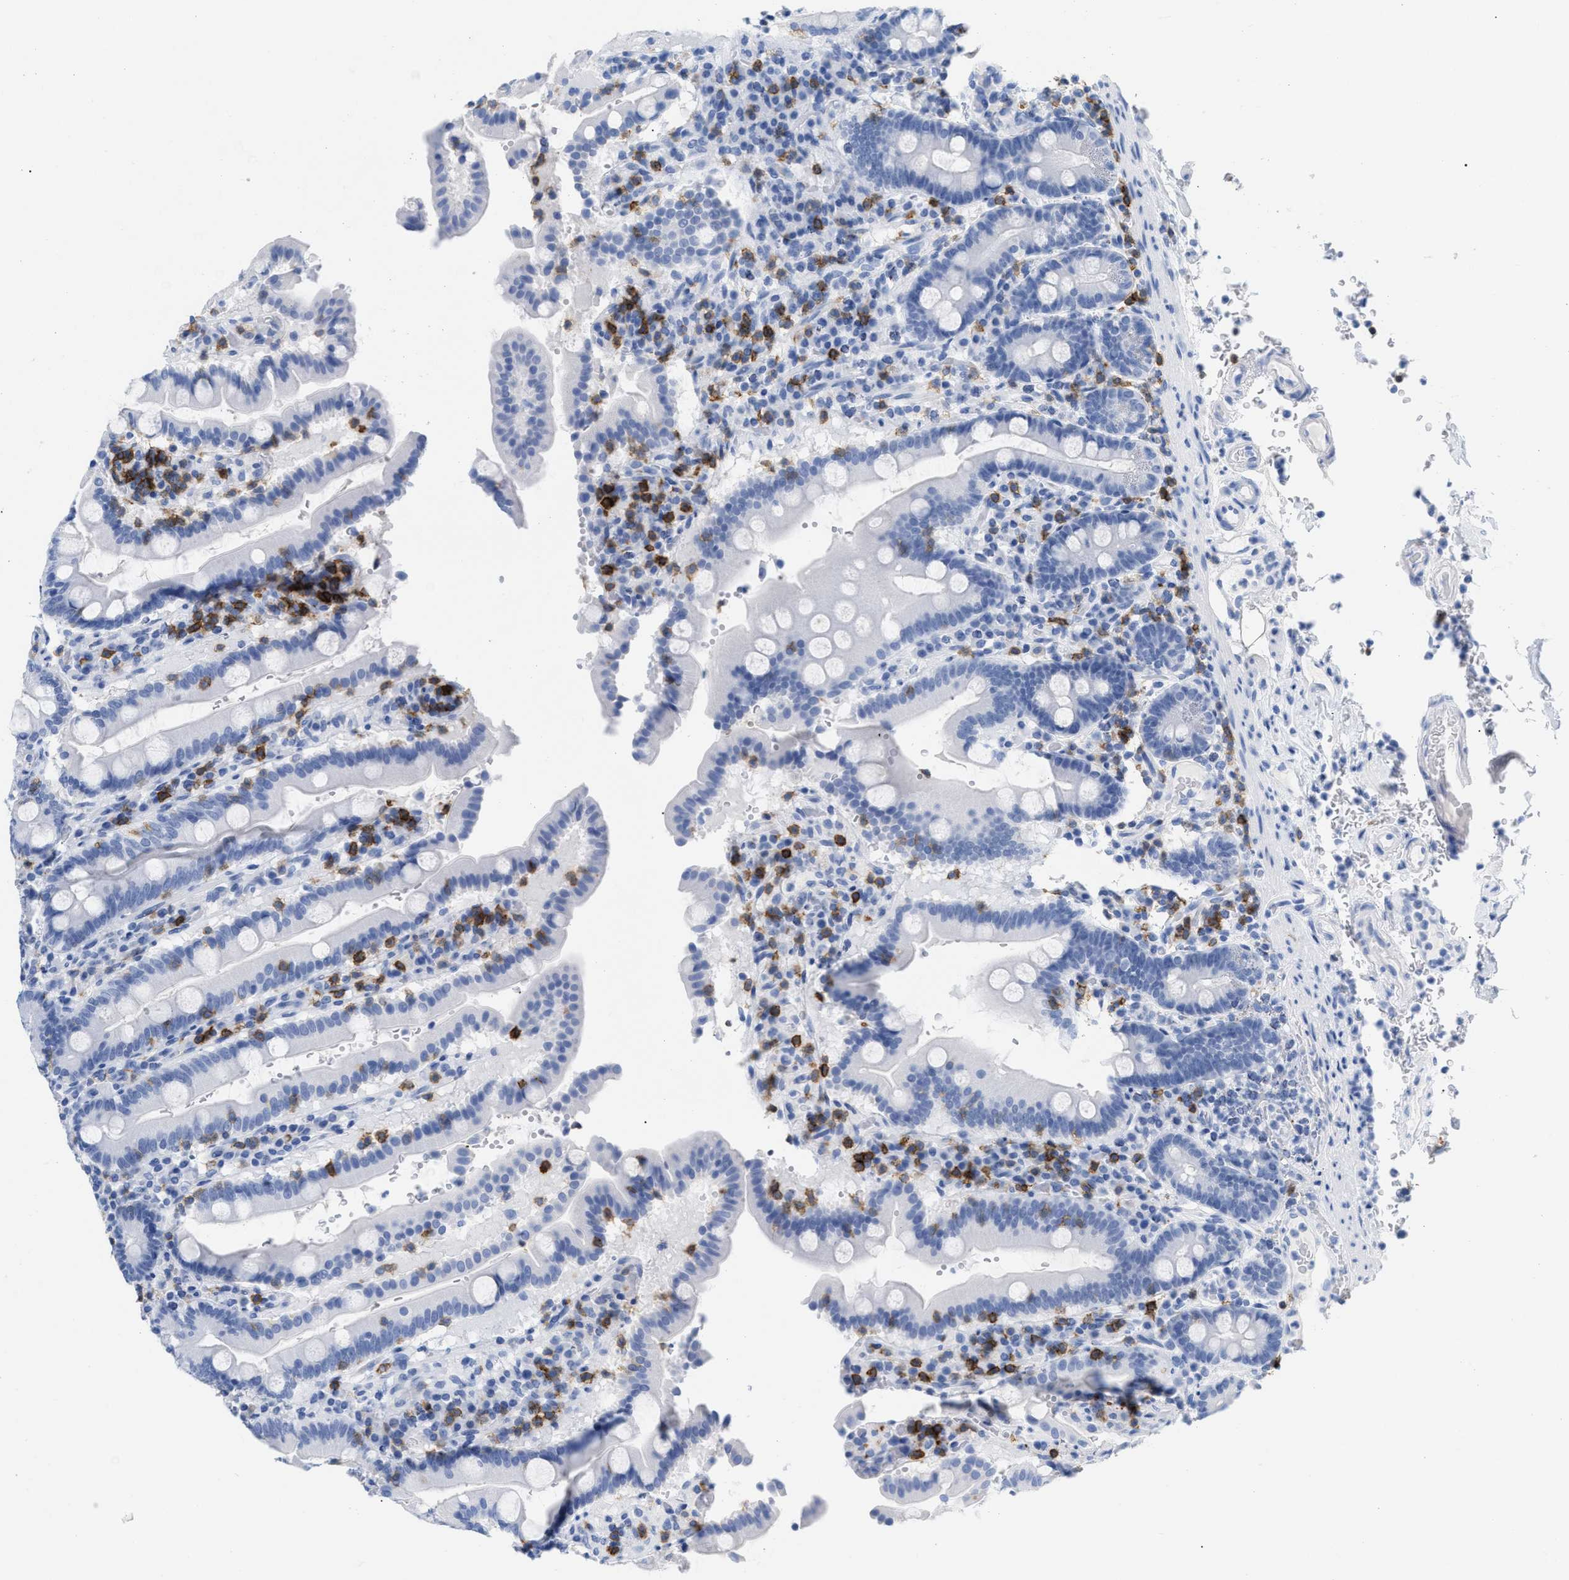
{"staining": {"intensity": "negative", "quantity": "none", "location": "none"}, "tissue": "duodenum", "cell_type": "Glandular cells", "image_type": "normal", "snomed": [{"axis": "morphology", "description": "Normal tissue, NOS"}, {"axis": "topography", "description": "Small intestine, NOS"}], "caption": "An image of human duodenum is negative for staining in glandular cells. (Brightfield microscopy of DAB IHC at high magnification).", "gene": "CD5", "patient": {"sex": "female", "age": 71}}